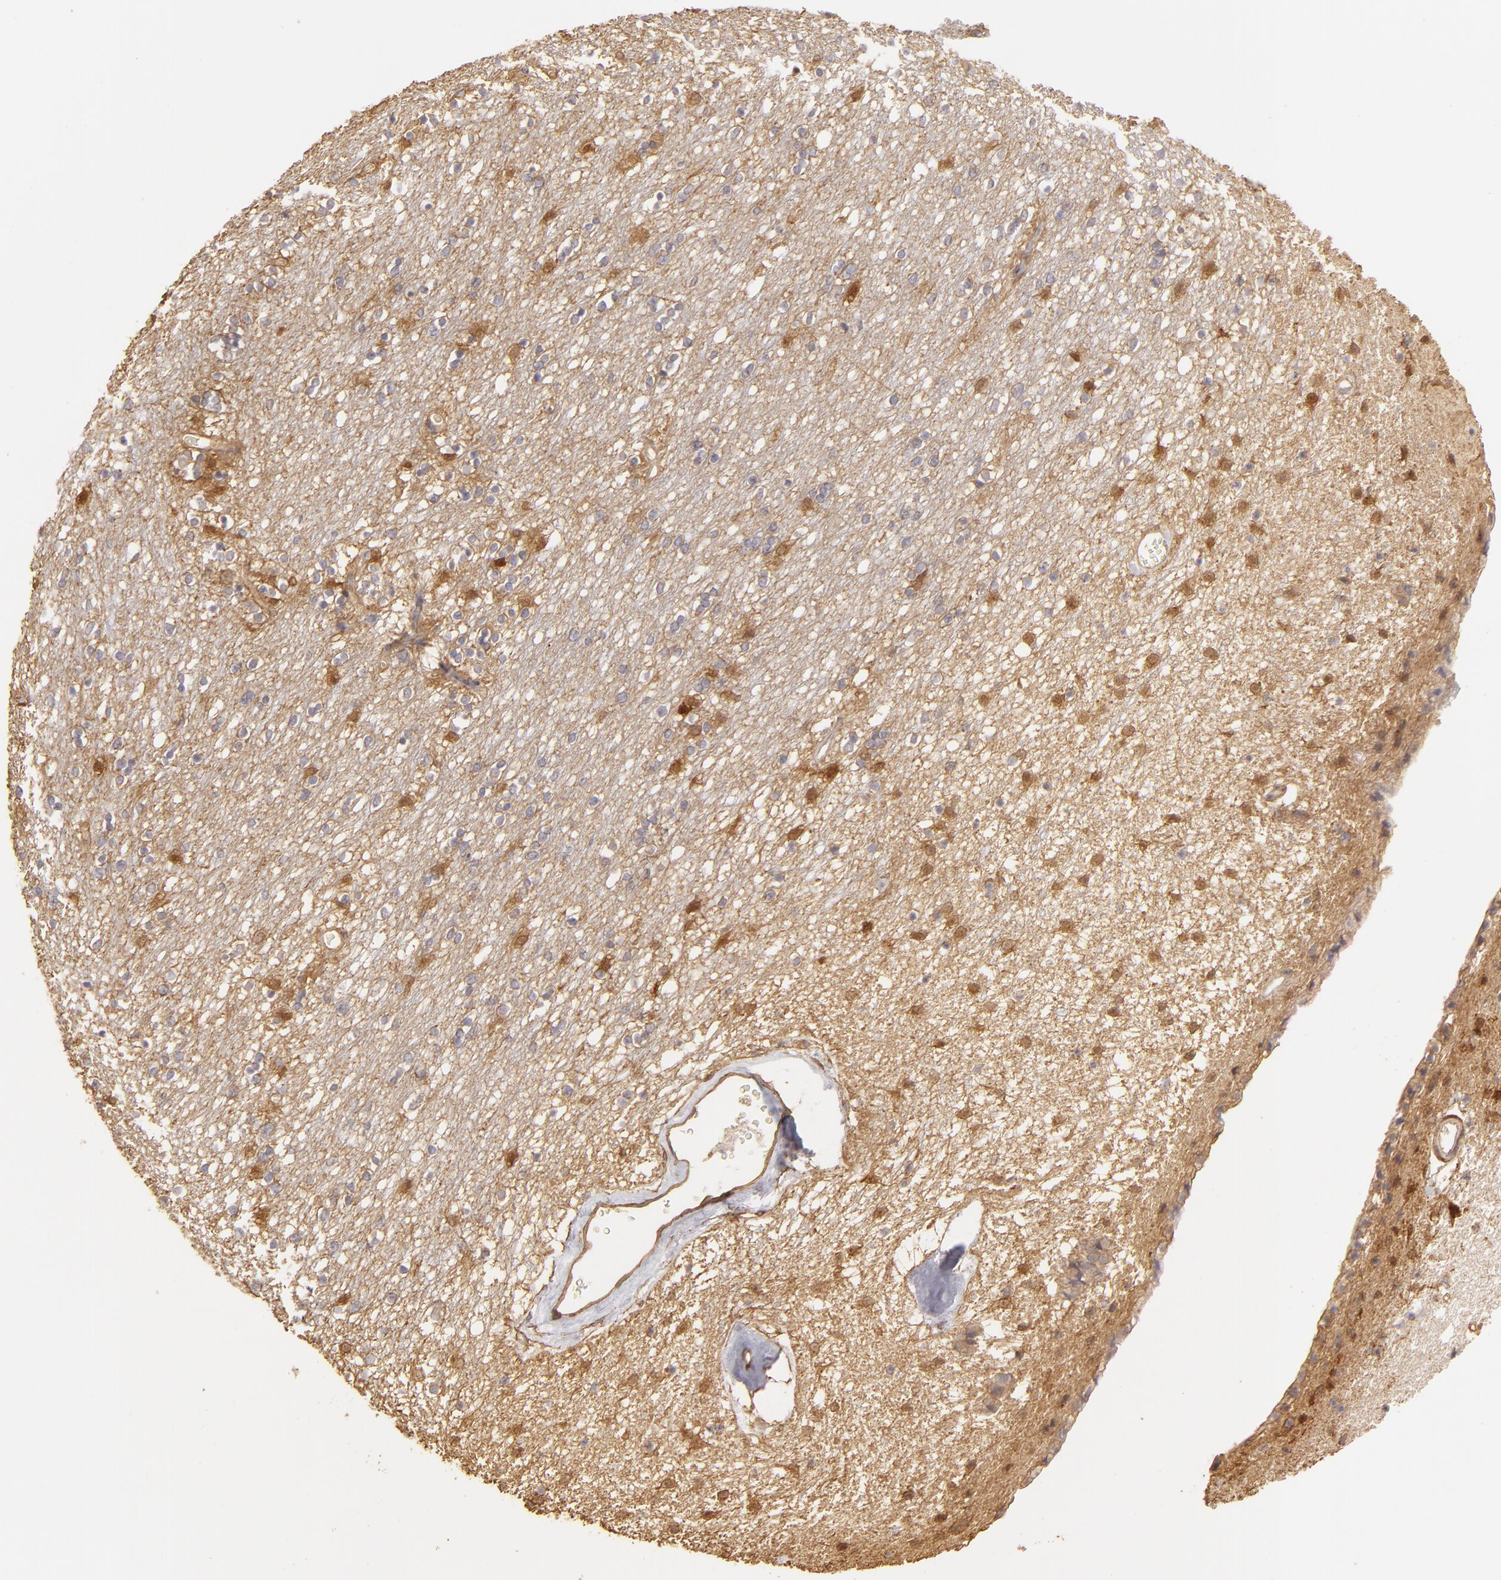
{"staining": {"intensity": "moderate", "quantity": "25%-75%", "location": "nuclear"}, "tissue": "caudate", "cell_type": "Glial cells", "image_type": "normal", "snomed": [{"axis": "morphology", "description": "Normal tissue, NOS"}, {"axis": "topography", "description": "Lateral ventricle wall"}], "caption": "The image demonstrates staining of unremarkable caudate, revealing moderate nuclear protein positivity (brown color) within glial cells.", "gene": "HSPB6", "patient": {"sex": "female", "age": 54}}